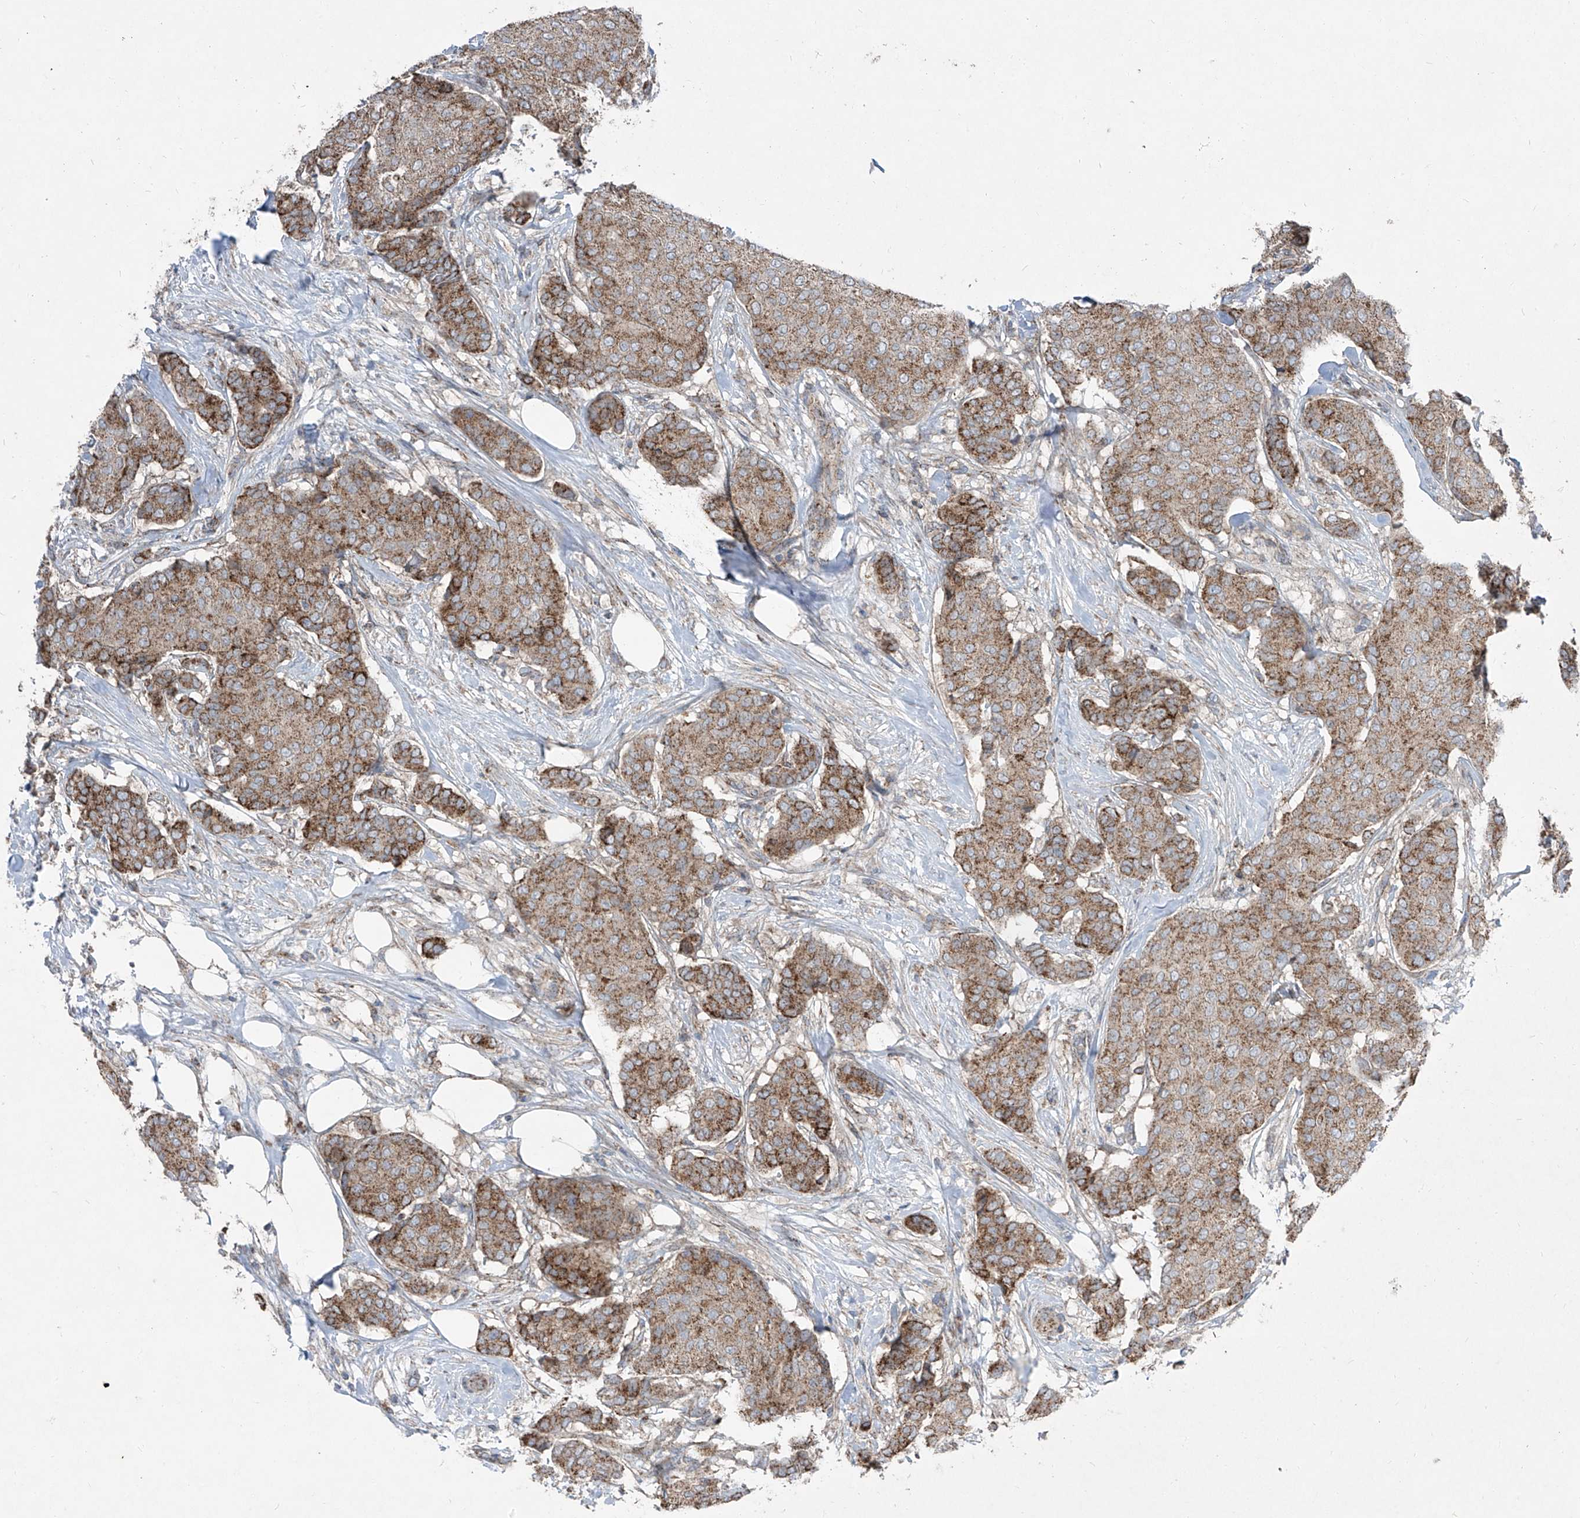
{"staining": {"intensity": "moderate", "quantity": ">75%", "location": "cytoplasmic/membranous"}, "tissue": "breast cancer", "cell_type": "Tumor cells", "image_type": "cancer", "snomed": [{"axis": "morphology", "description": "Duct carcinoma"}, {"axis": "topography", "description": "Breast"}], "caption": "Immunohistochemical staining of human intraductal carcinoma (breast) shows medium levels of moderate cytoplasmic/membranous protein positivity in about >75% of tumor cells.", "gene": "ABCD3", "patient": {"sex": "female", "age": 75}}